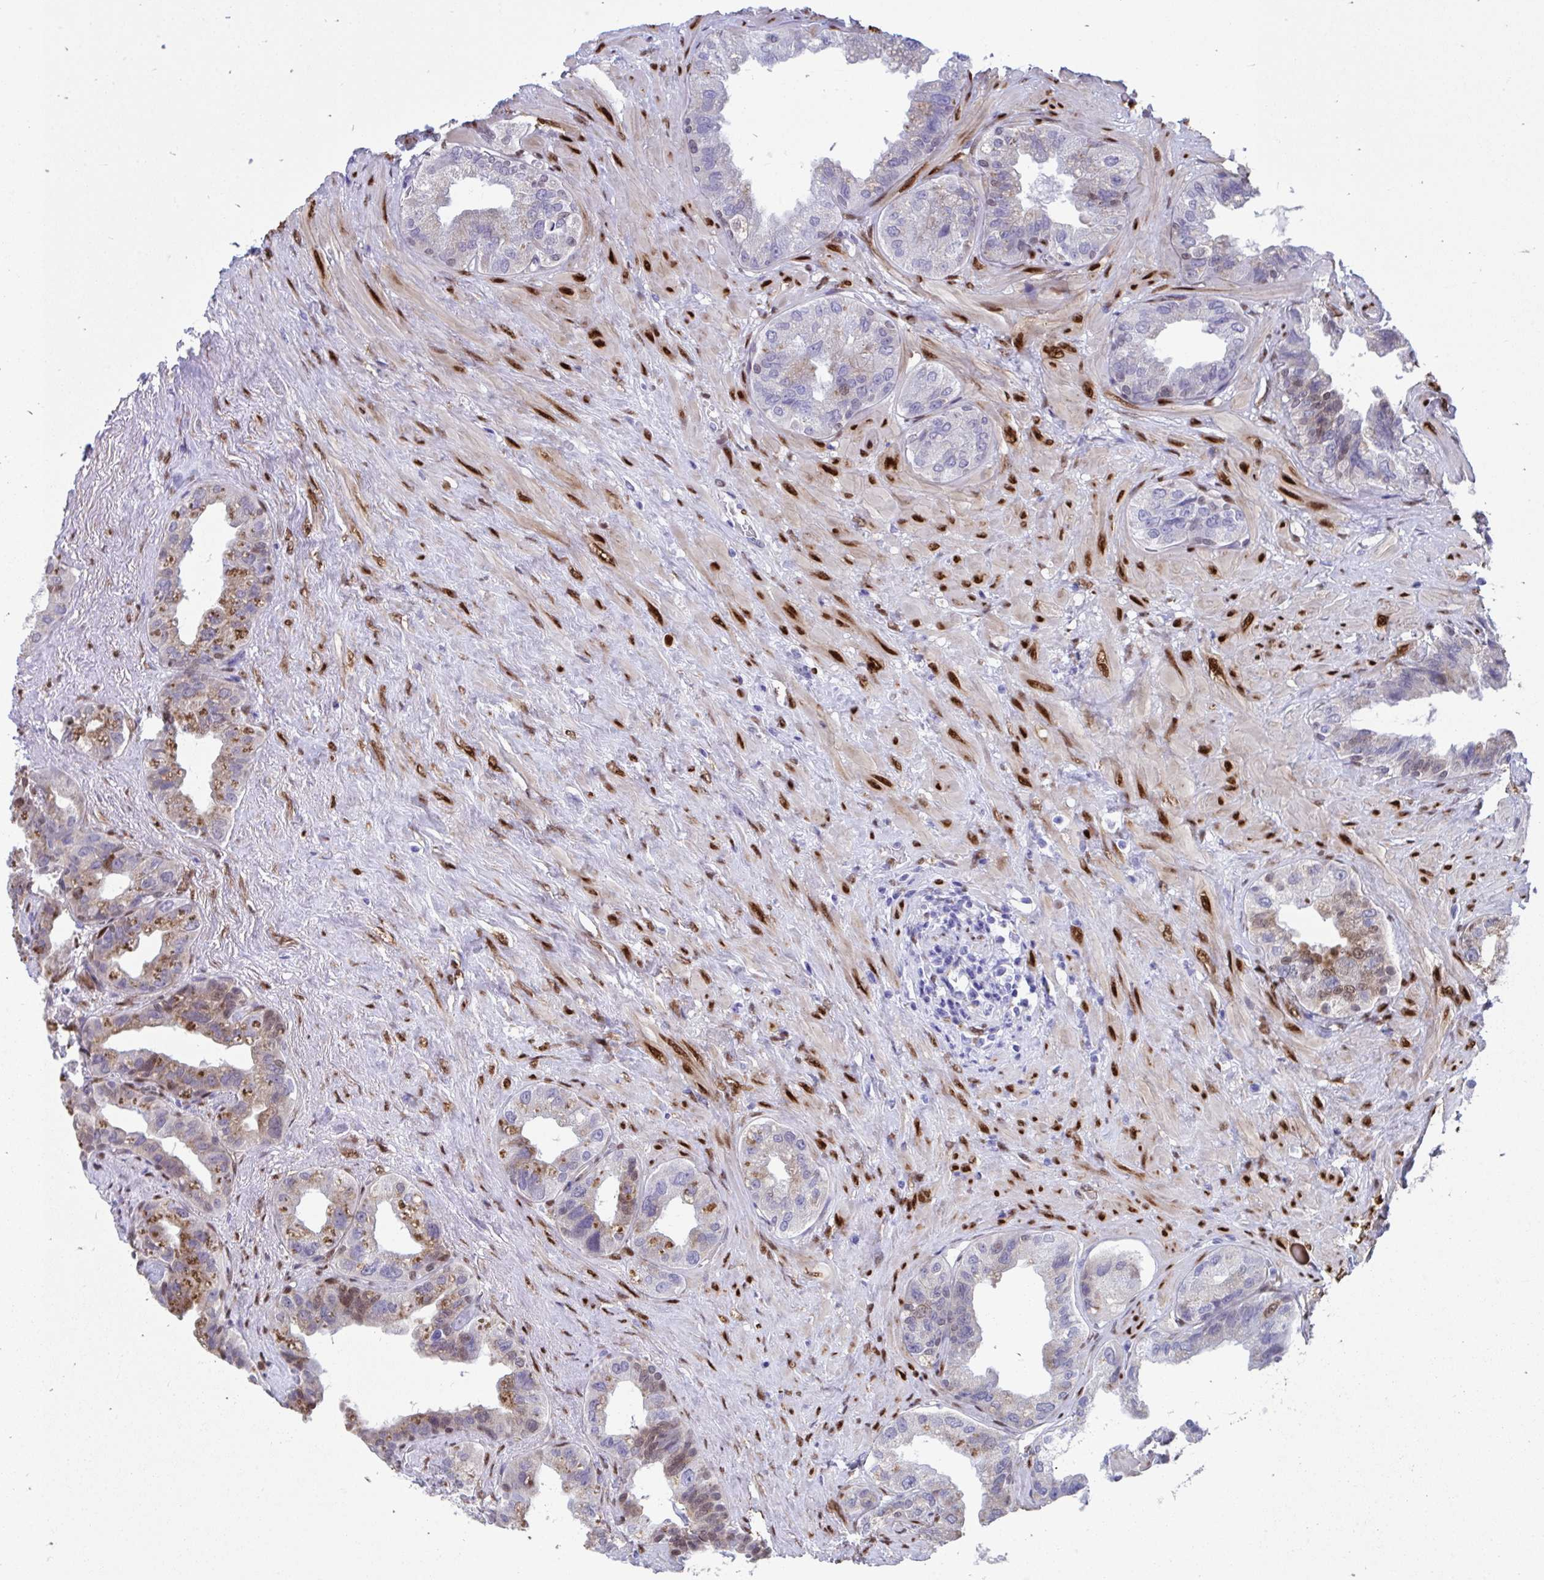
{"staining": {"intensity": "moderate", "quantity": "<25%", "location": "cytoplasmic/membranous,nuclear"}, "tissue": "seminal vesicle", "cell_type": "Glandular cells", "image_type": "normal", "snomed": [{"axis": "morphology", "description": "Normal tissue, NOS"}, {"axis": "topography", "description": "Seminal veicle"}, {"axis": "topography", "description": "Peripheral nerve tissue"}], "caption": "Seminal vesicle stained with IHC exhibits moderate cytoplasmic/membranous,nuclear staining in about <25% of glandular cells.", "gene": "RBPMS", "patient": {"sex": "male", "age": 76}}